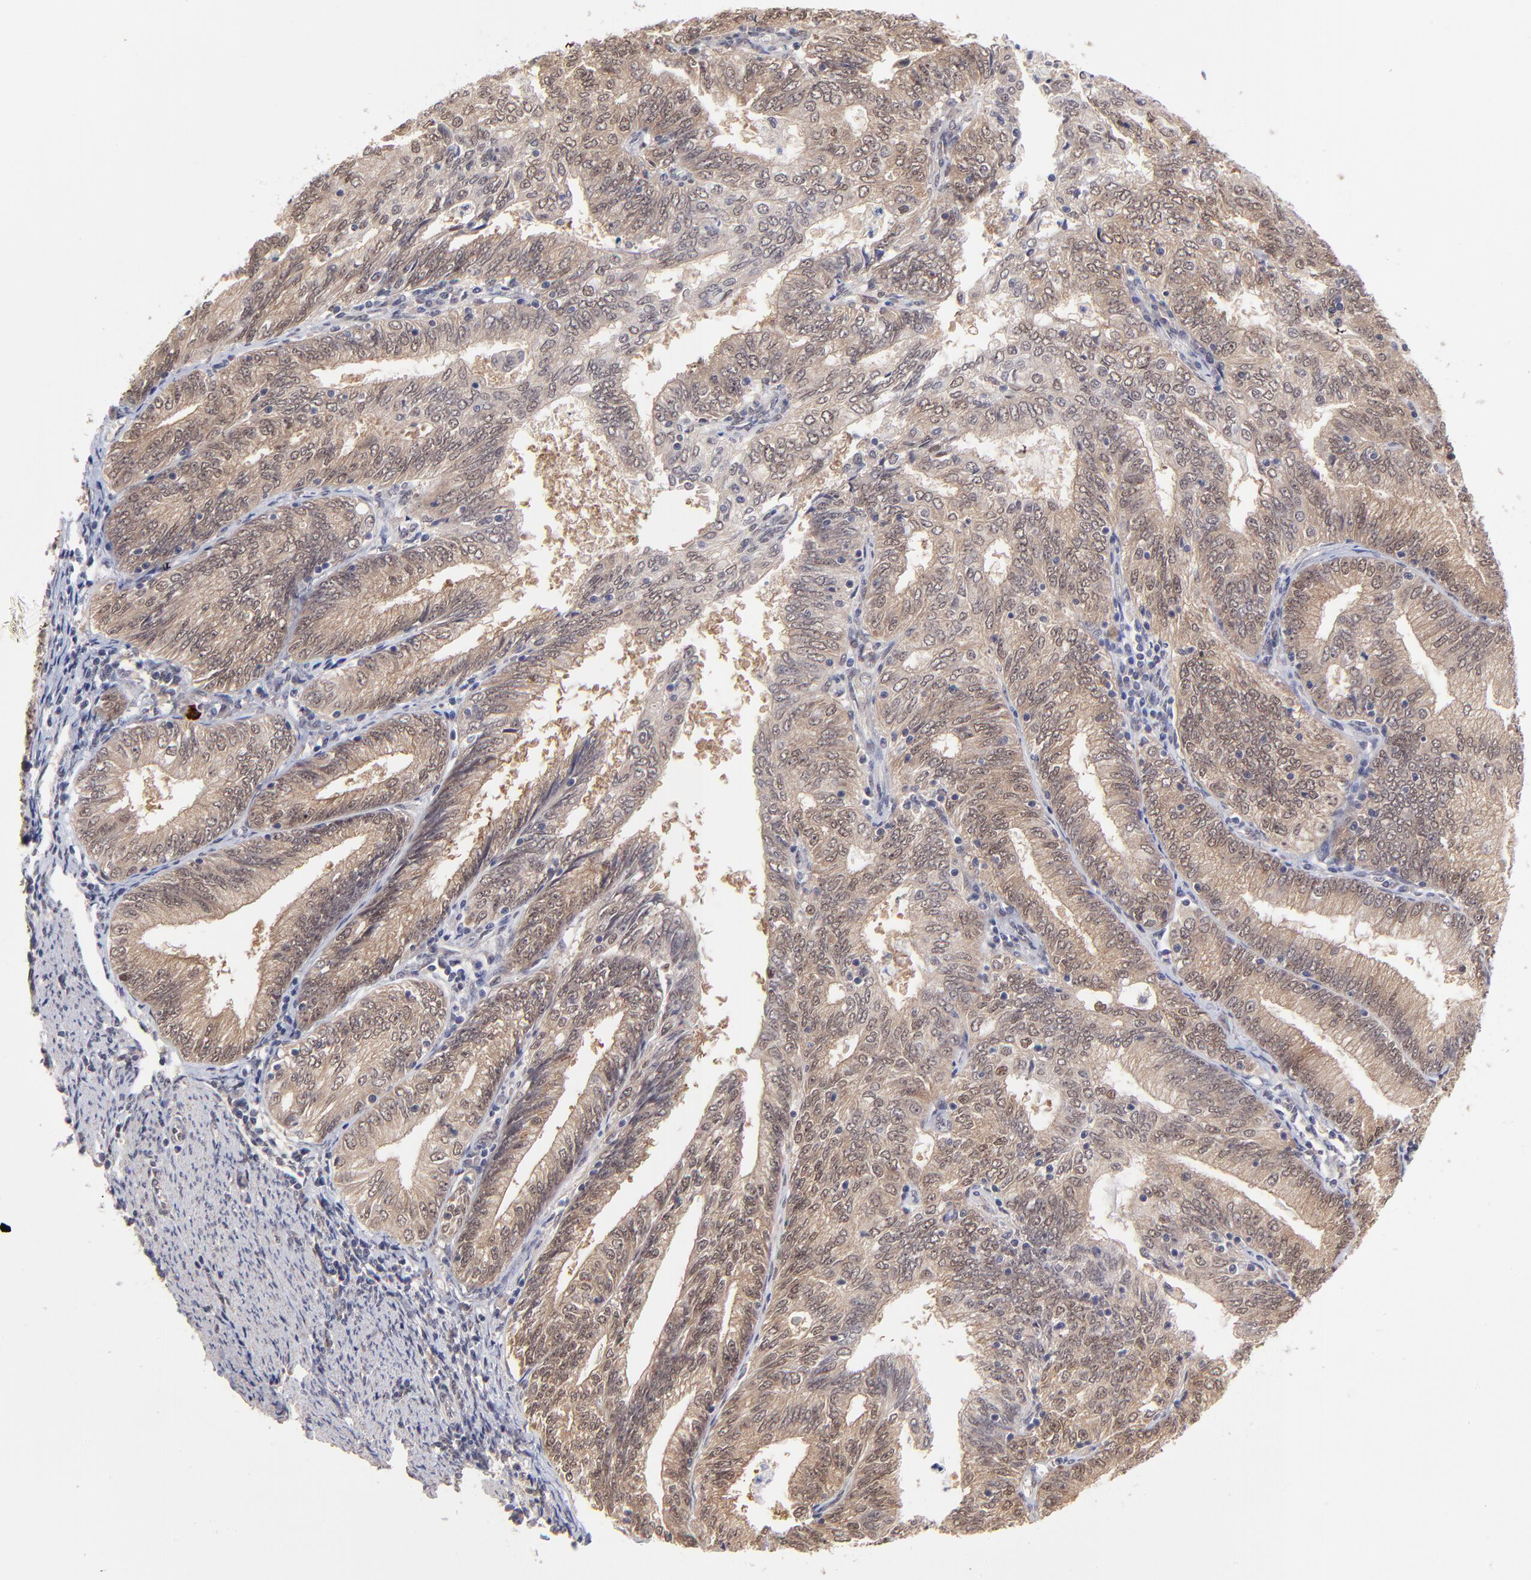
{"staining": {"intensity": "moderate", "quantity": ">75%", "location": "cytoplasmic/membranous"}, "tissue": "endometrial cancer", "cell_type": "Tumor cells", "image_type": "cancer", "snomed": [{"axis": "morphology", "description": "Adenocarcinoma, NOS"}, {"axis": "topography", "description": "Endometrium"}], "caption": "Endometrial adenocarcinoma stained with a protein marker exhibits moderate staining in tumor cells.", "gene": "UBE2E3", "patient": {"sex": "female", "age": 69}}